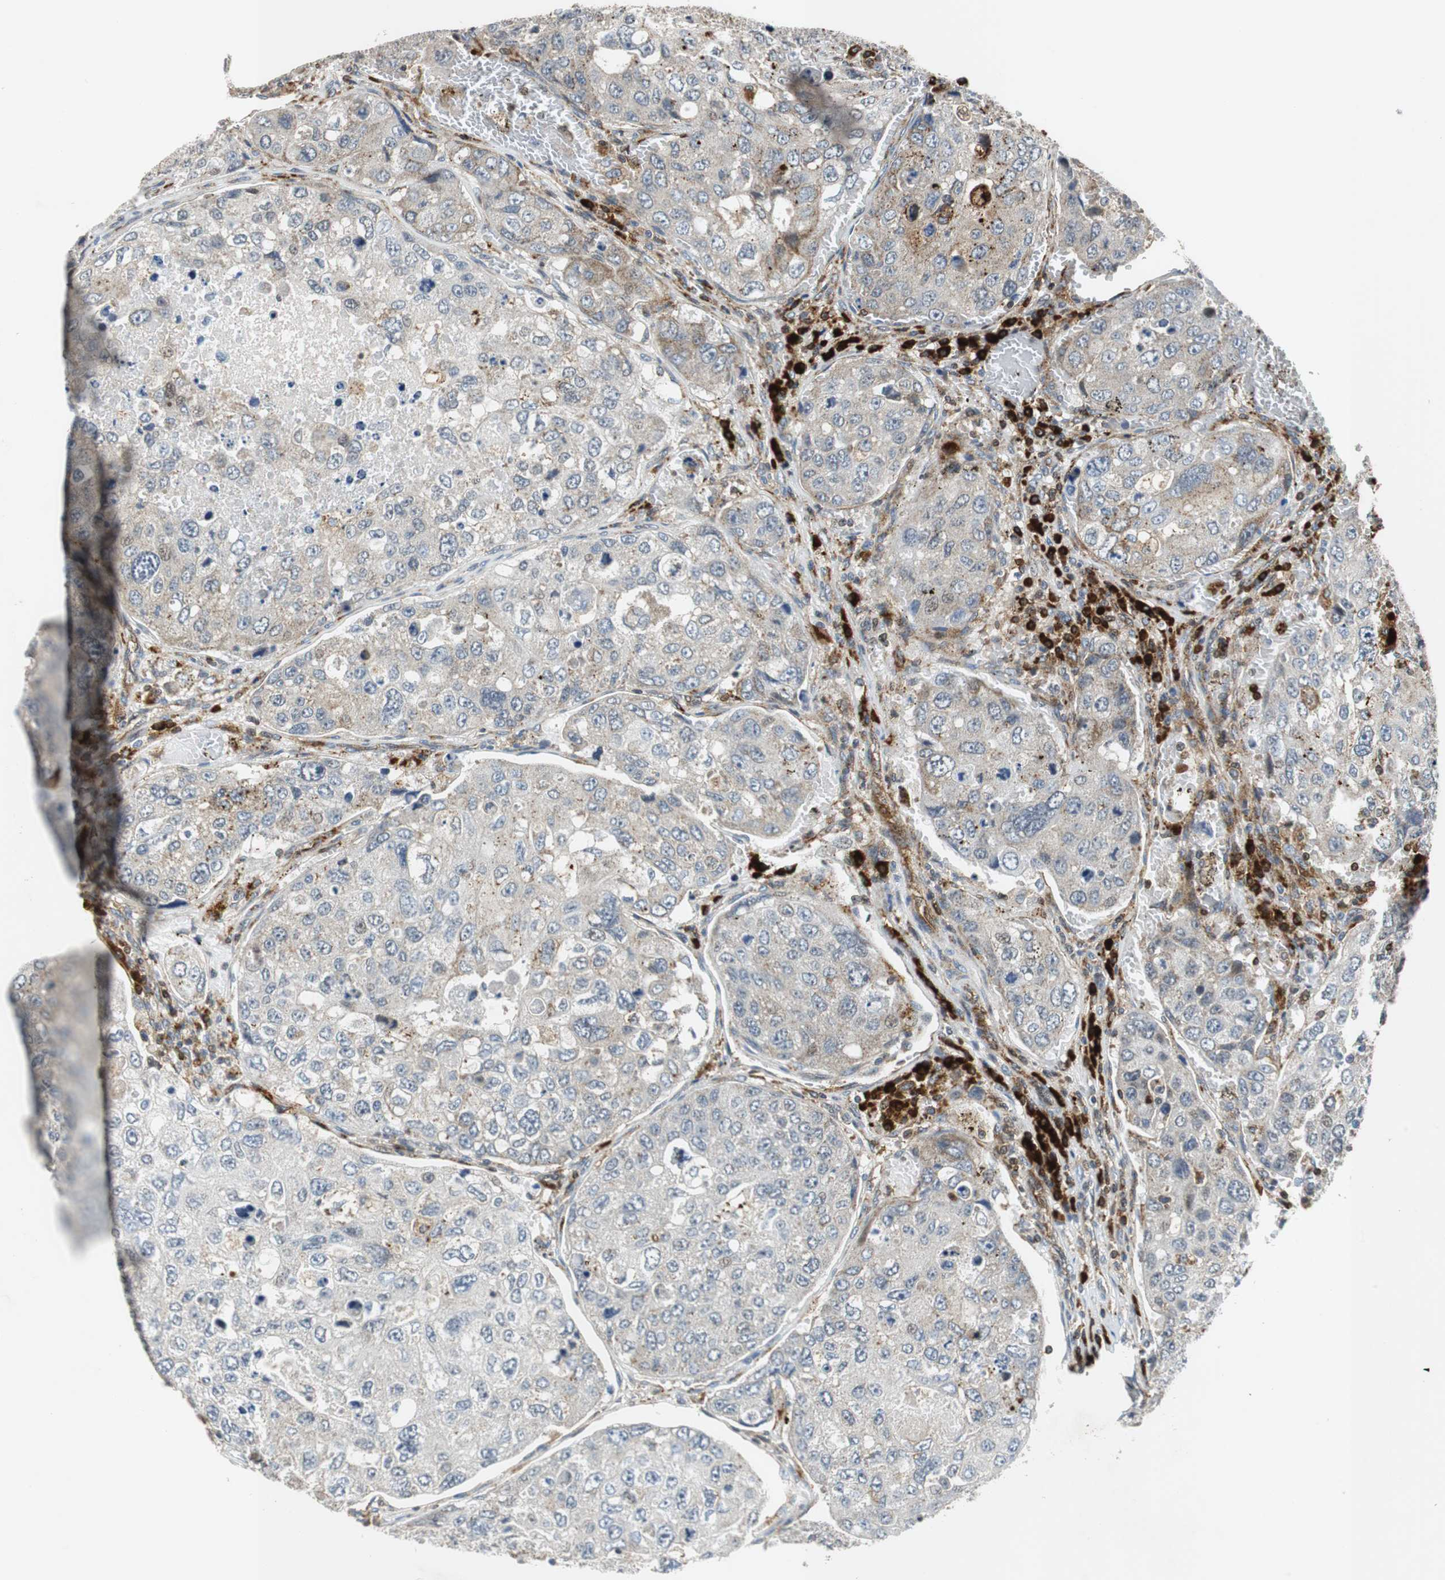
{"staining": {"intensity": "weak", "quantity": "25%-75%", "location": "cytoplasmic/membranous"}, "tissue": "urothelial cancer", "cell_type": "Tumor cells", "image_type": "cancer", "snomed": [{"axis": "morphology", "description": "Urothelial carcinoma, High grade"}, {"axis": "topography", "description": "Lymph node"}, {"axis": "topography", "description": "Urinary bladder"}], "caption": "A photomicrograph of urothelial carcinoma (high-grade) stained for a protein demonstrates weak cytoplasmic/membranous brown staining in tumor cells.", "gene": "TUBA4A", "patient": {"sex": "male", "age": 51}}